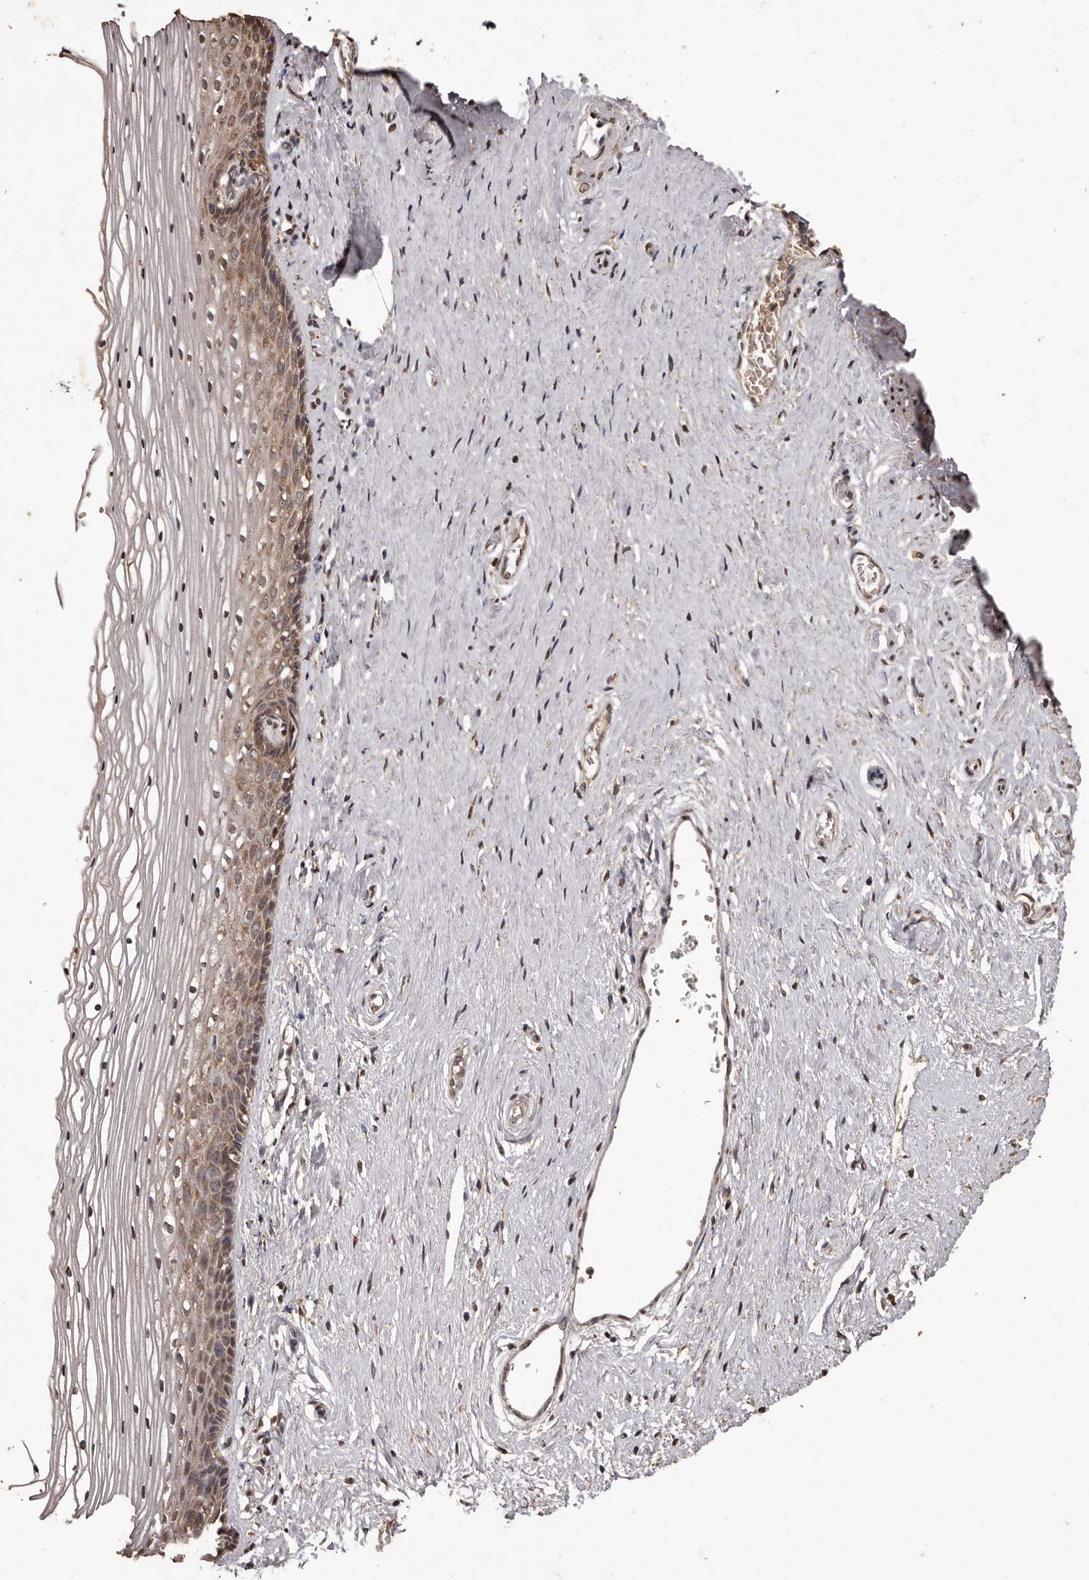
{"staining": {"intensity": "moderate", "quantity": ">75%", "location": "cytoplasmic/membranous"}, "tissue": "vagina", "cell_type": "Squamous epithelial cells", "image_type": "normal", "snomed": [{"axis": "morphology", "description": "Normal tissue, NOS"}, {"axis": "topography", "description": "Vagina"}], "caption": "The image reveals staining of normal vagina, revealing moderate cytoplasmic/membranous protein positivity (brown color) within squamous epithelial cells. The staining was performed using DAB to visualize the protein expression in brown, while the nuclei were stained in blue with hematoxylin (Magnification: 20x).", "gene": "NAV1", "patient": {"sex": "female", "age": 46}}